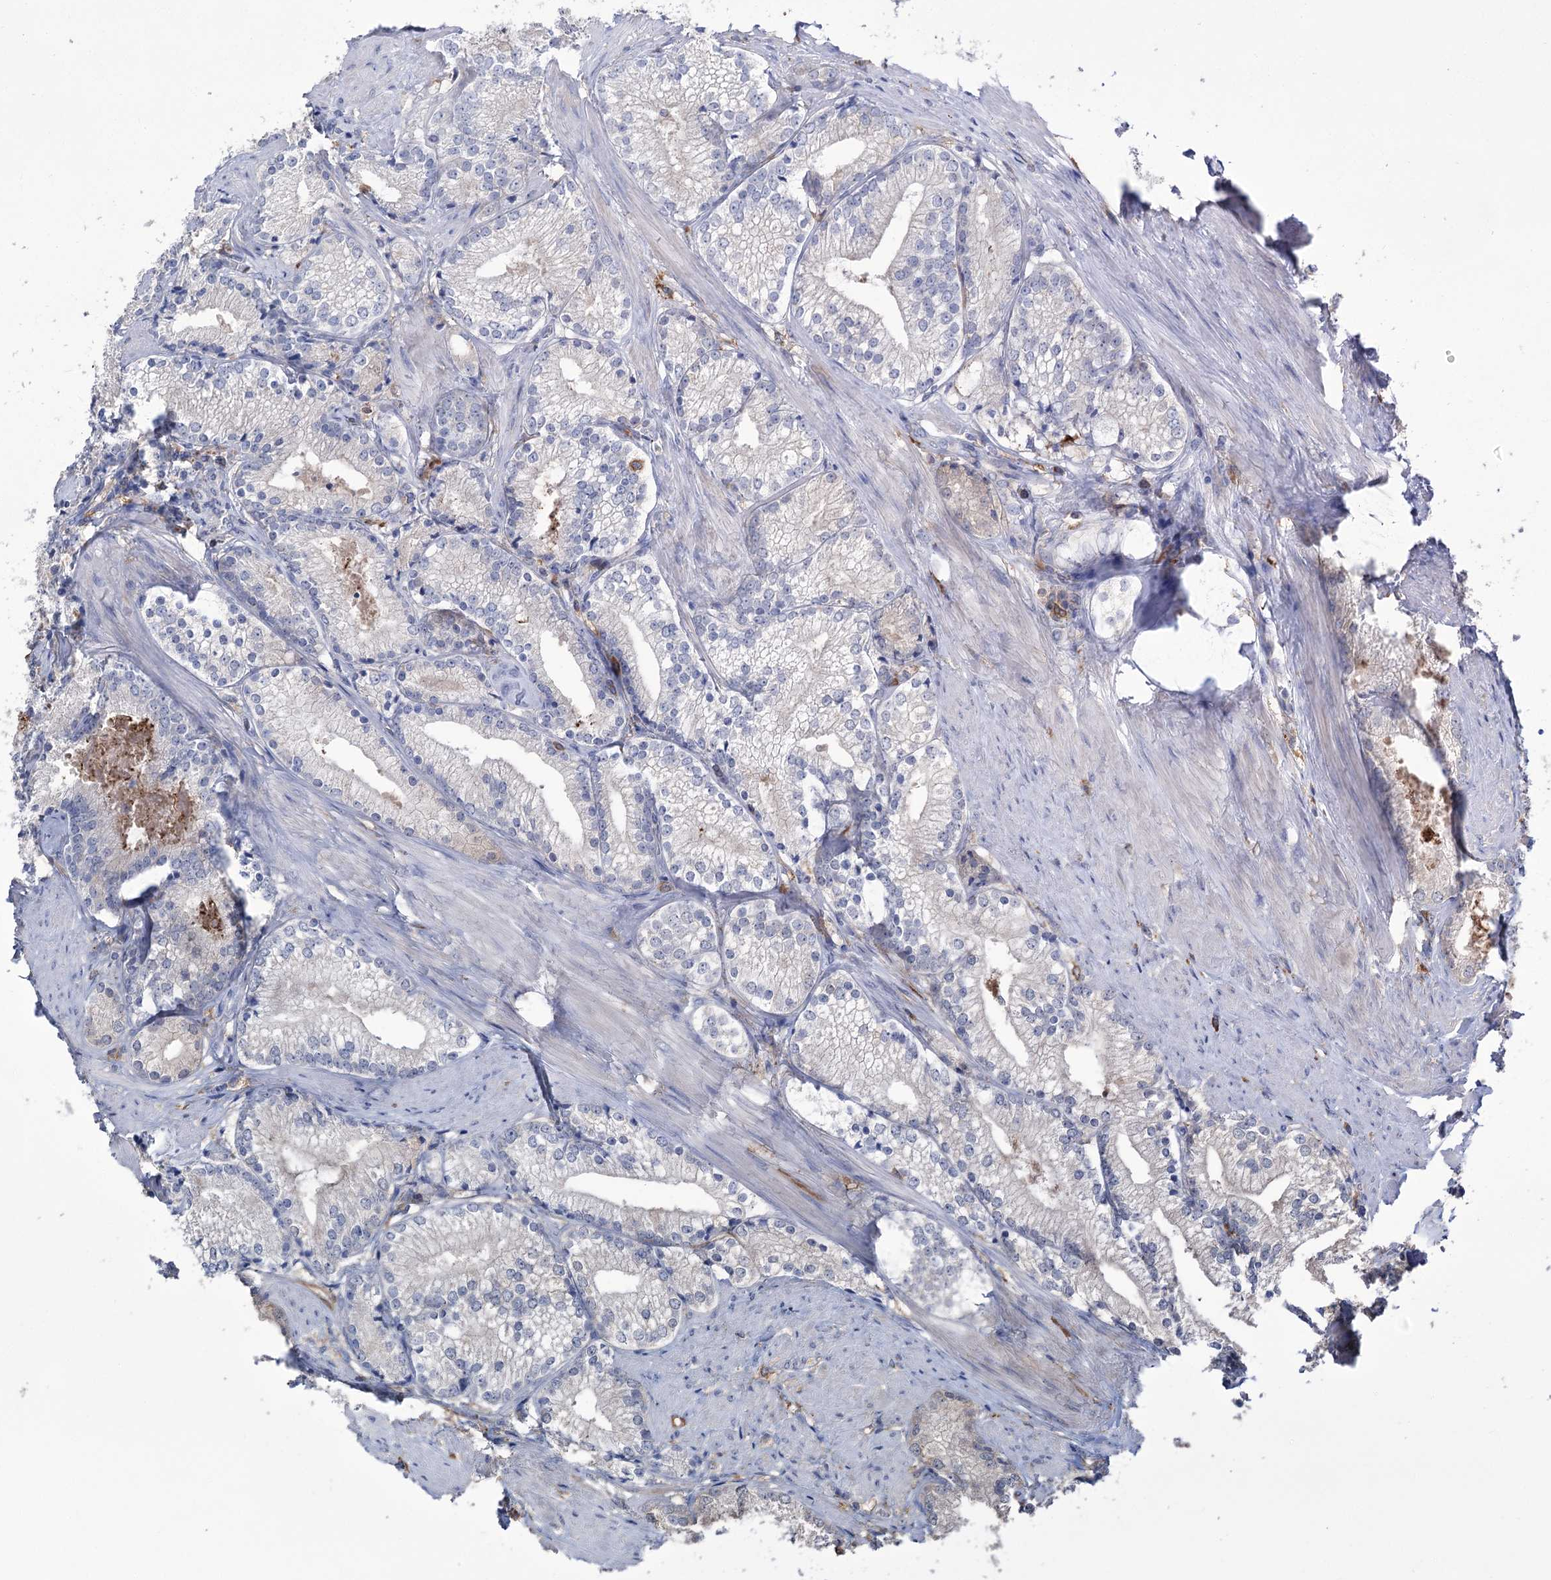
{"staining": {"intensity": "negative", "quantity": "none", "location": "none"}, "tissue": "prostate cancer", "cell_type": "Tumor cells", "image_type": "cancer", "snomed": [{"axis": "morphology", "description": "Adenocarcinoma, High grade"}, {"axis": "topography", "description": "Prostate"}], "caption": "This is an IHC histopathology image of human high-grade adenocarcinoma (prostate). There is no expression in tumor cells.", "gene": "ZNF622", "patient": {"sex": "male", "age": 66}}